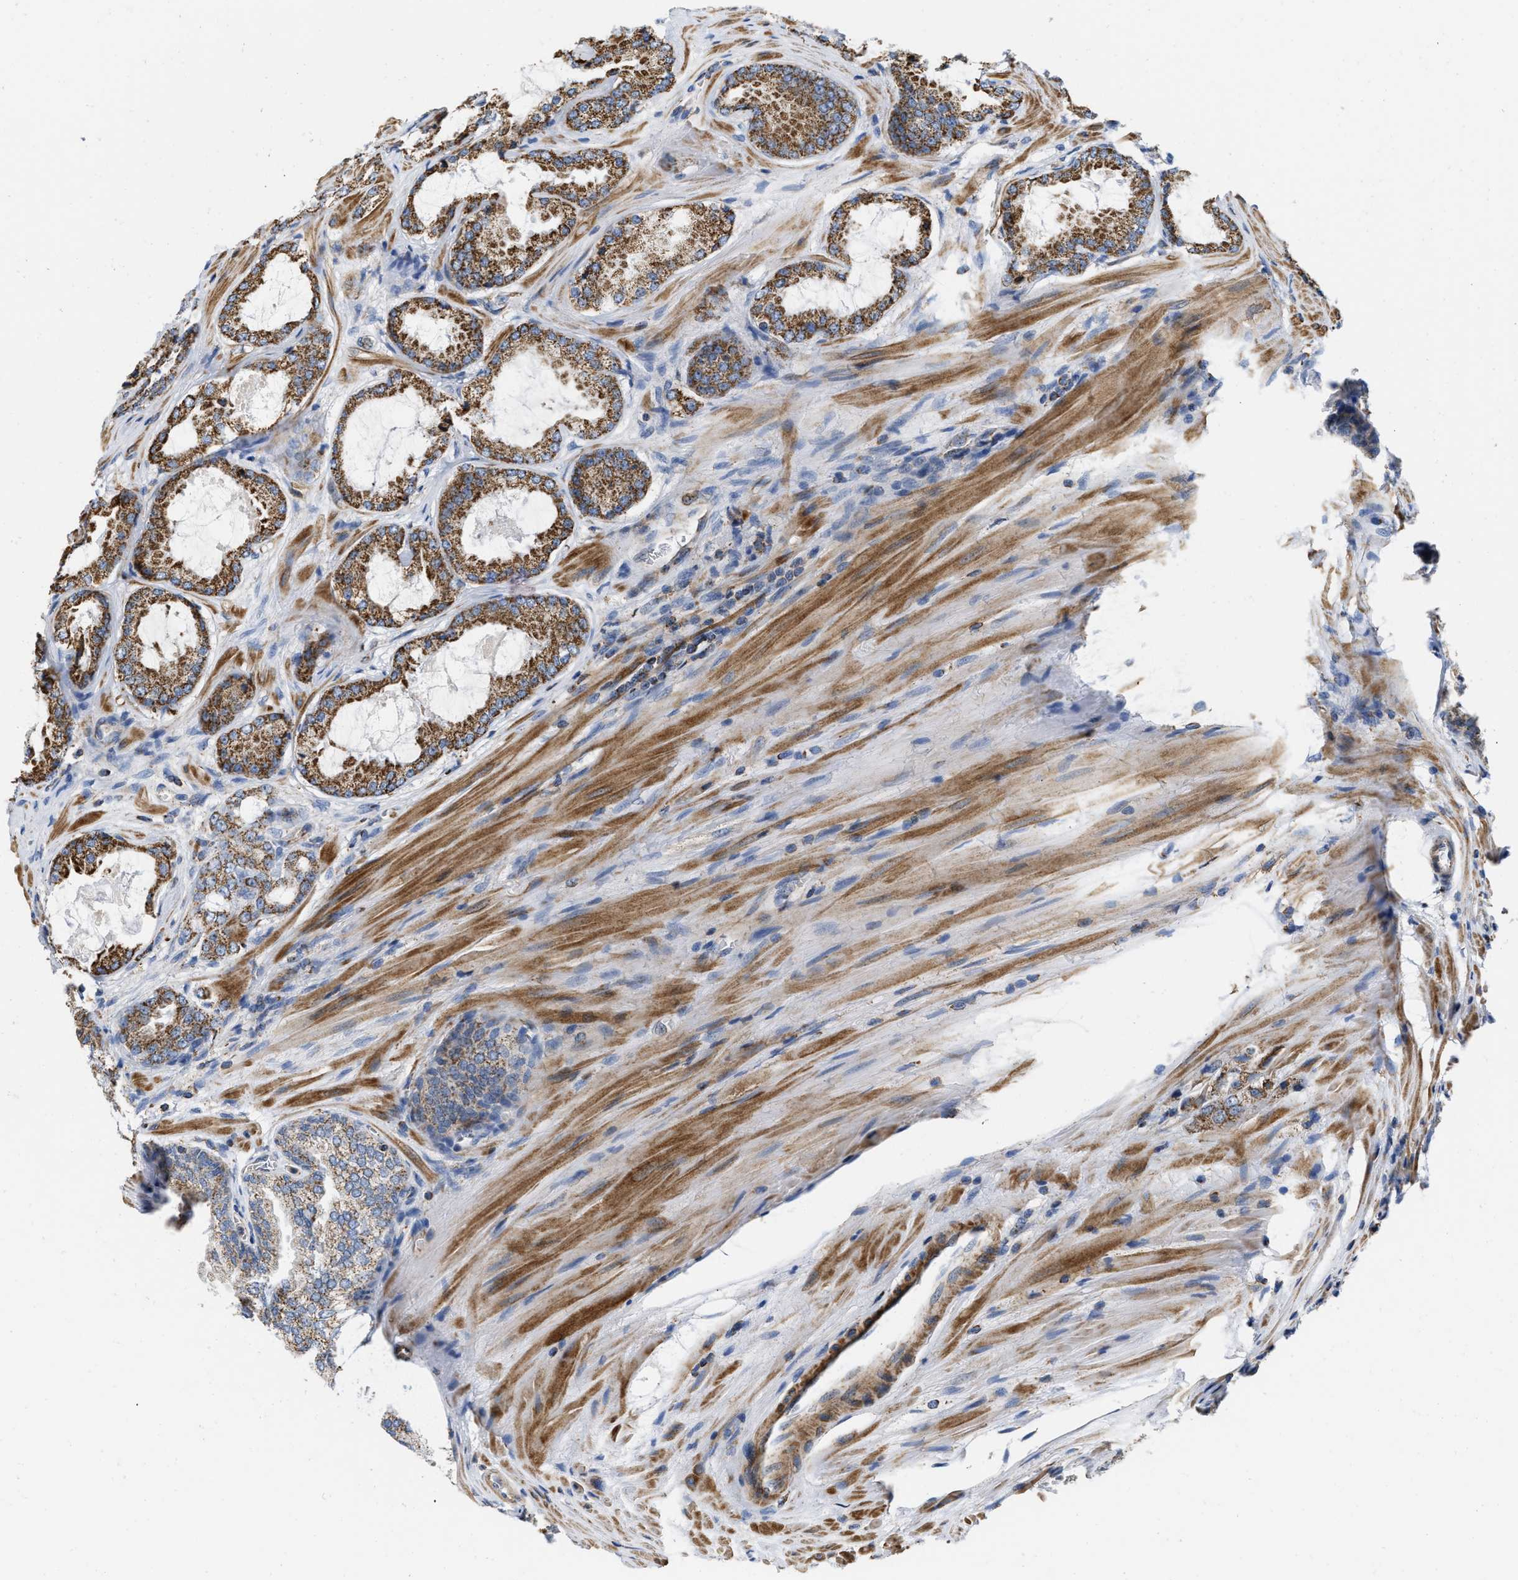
{"staining": {"intensity": "strong", "quantity": ">75%", "location": "cytoplasmic/membranous"}, "tissue": "prostate cancer", "cell_type": "Tumor cells", "image_type": "cancer", "snomed": [{"axis": "morphology", "description": "Adenocarcinoma, High grade"}, {"axis": "topography", "description": "Prostate"}], "caption": "This histopathology image demonstrates immunohistochemistry staining of human prostate high-grade adenocarcinoma, with high strong cytoplasmic/membranous positivity in about >75% of tumor cells.", "gene": "GRB10", "patient": {"sex": "male", "age": 65}}